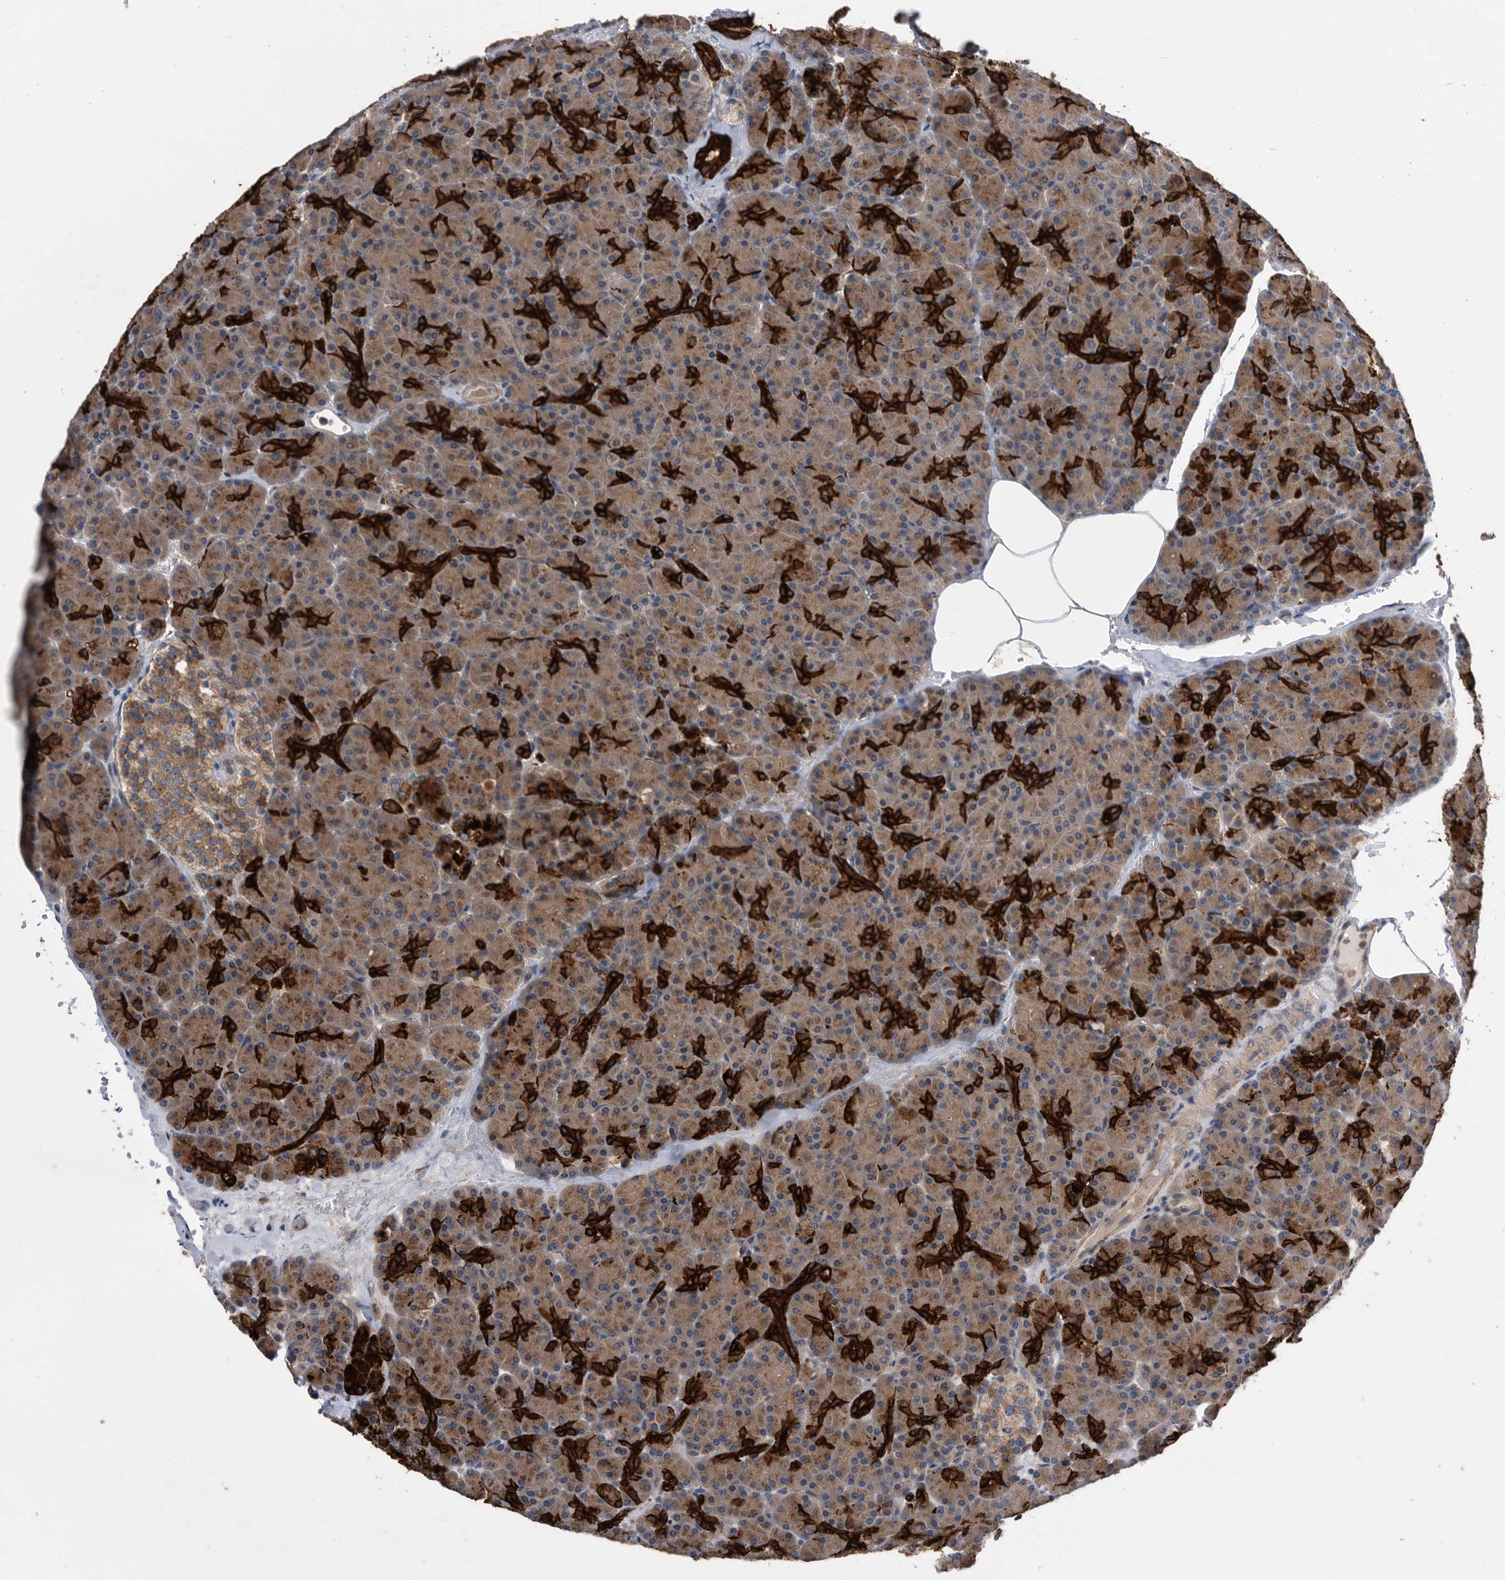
{"staining": {"intensity": "strong", "quantity": "25%-75%", "location": "cytoplasmic/membranous"}, "tissue": "pancreas", "cell_type": "Exocrine glandular cells", "image_type": "normal", "snomed": [{"axis": "morphology", "description": "Normal tissue, NOS"}, {"axis": "topography", "description": "Pancreas"}], "caption": "Pancreas stained for a protein (brown) displays strong cytoplasmic/membranous positive expression in about 25%-75% of exocrine glandular cells.", "gene": "BAIAP3", "patient": {"sex": "female", "age": 43}}